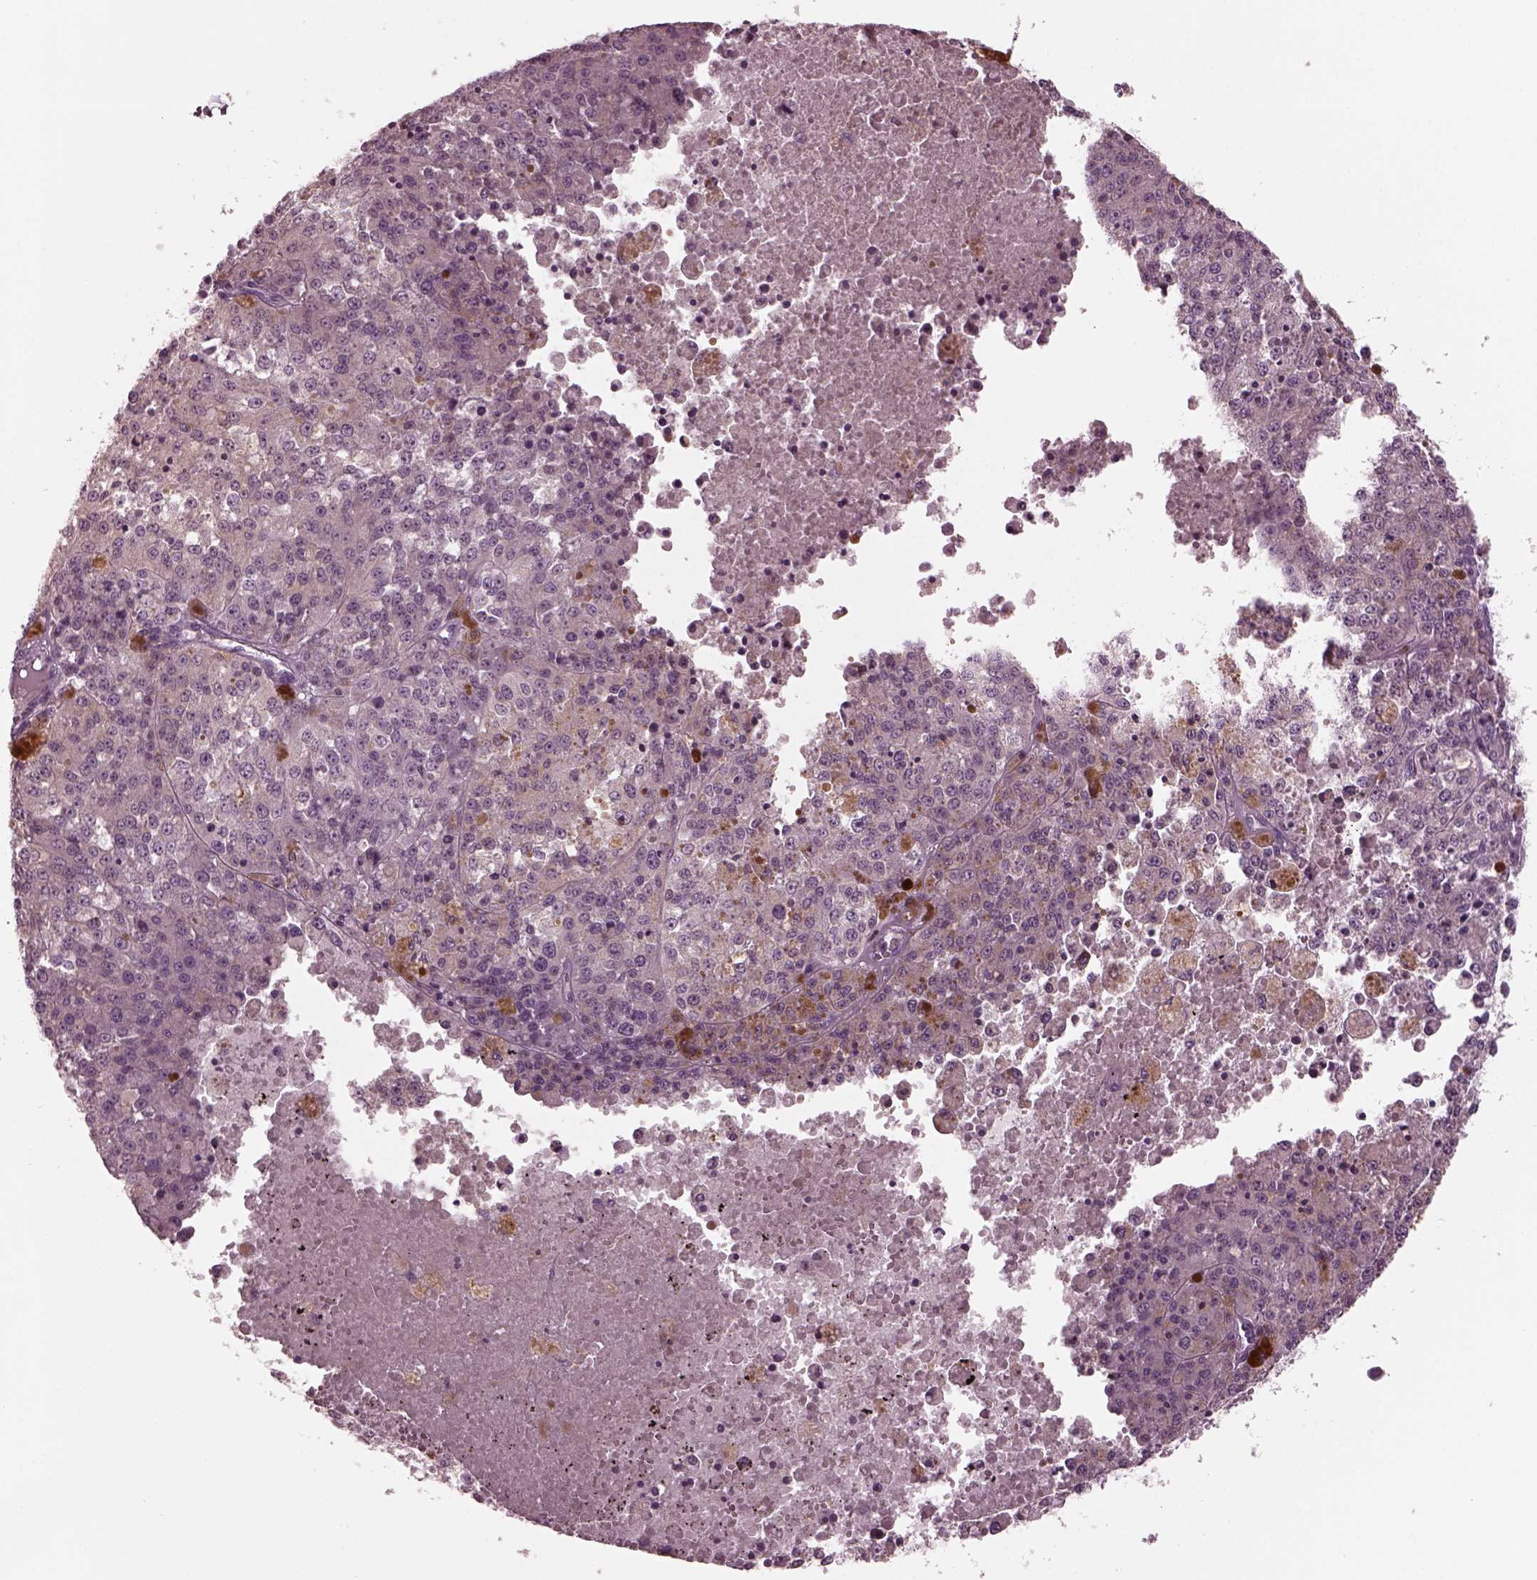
{"staining": {"intensity": "negative", "quantity": "none", "location": "none"}, "tissue": "melanoma", "cell_type": "Tumor cells", "image_type": "cancer", "snomed": [{"axis": "morphology", "description": "Malignant melanoma, Metastatic site"}, {"axis": "topography", "description": "Lymph node"}], "caption": "Tumor cells show no significant protein expression in melanoma.", "gene": "CLCN4", "patient": {"sex": "female", "age": 64}}